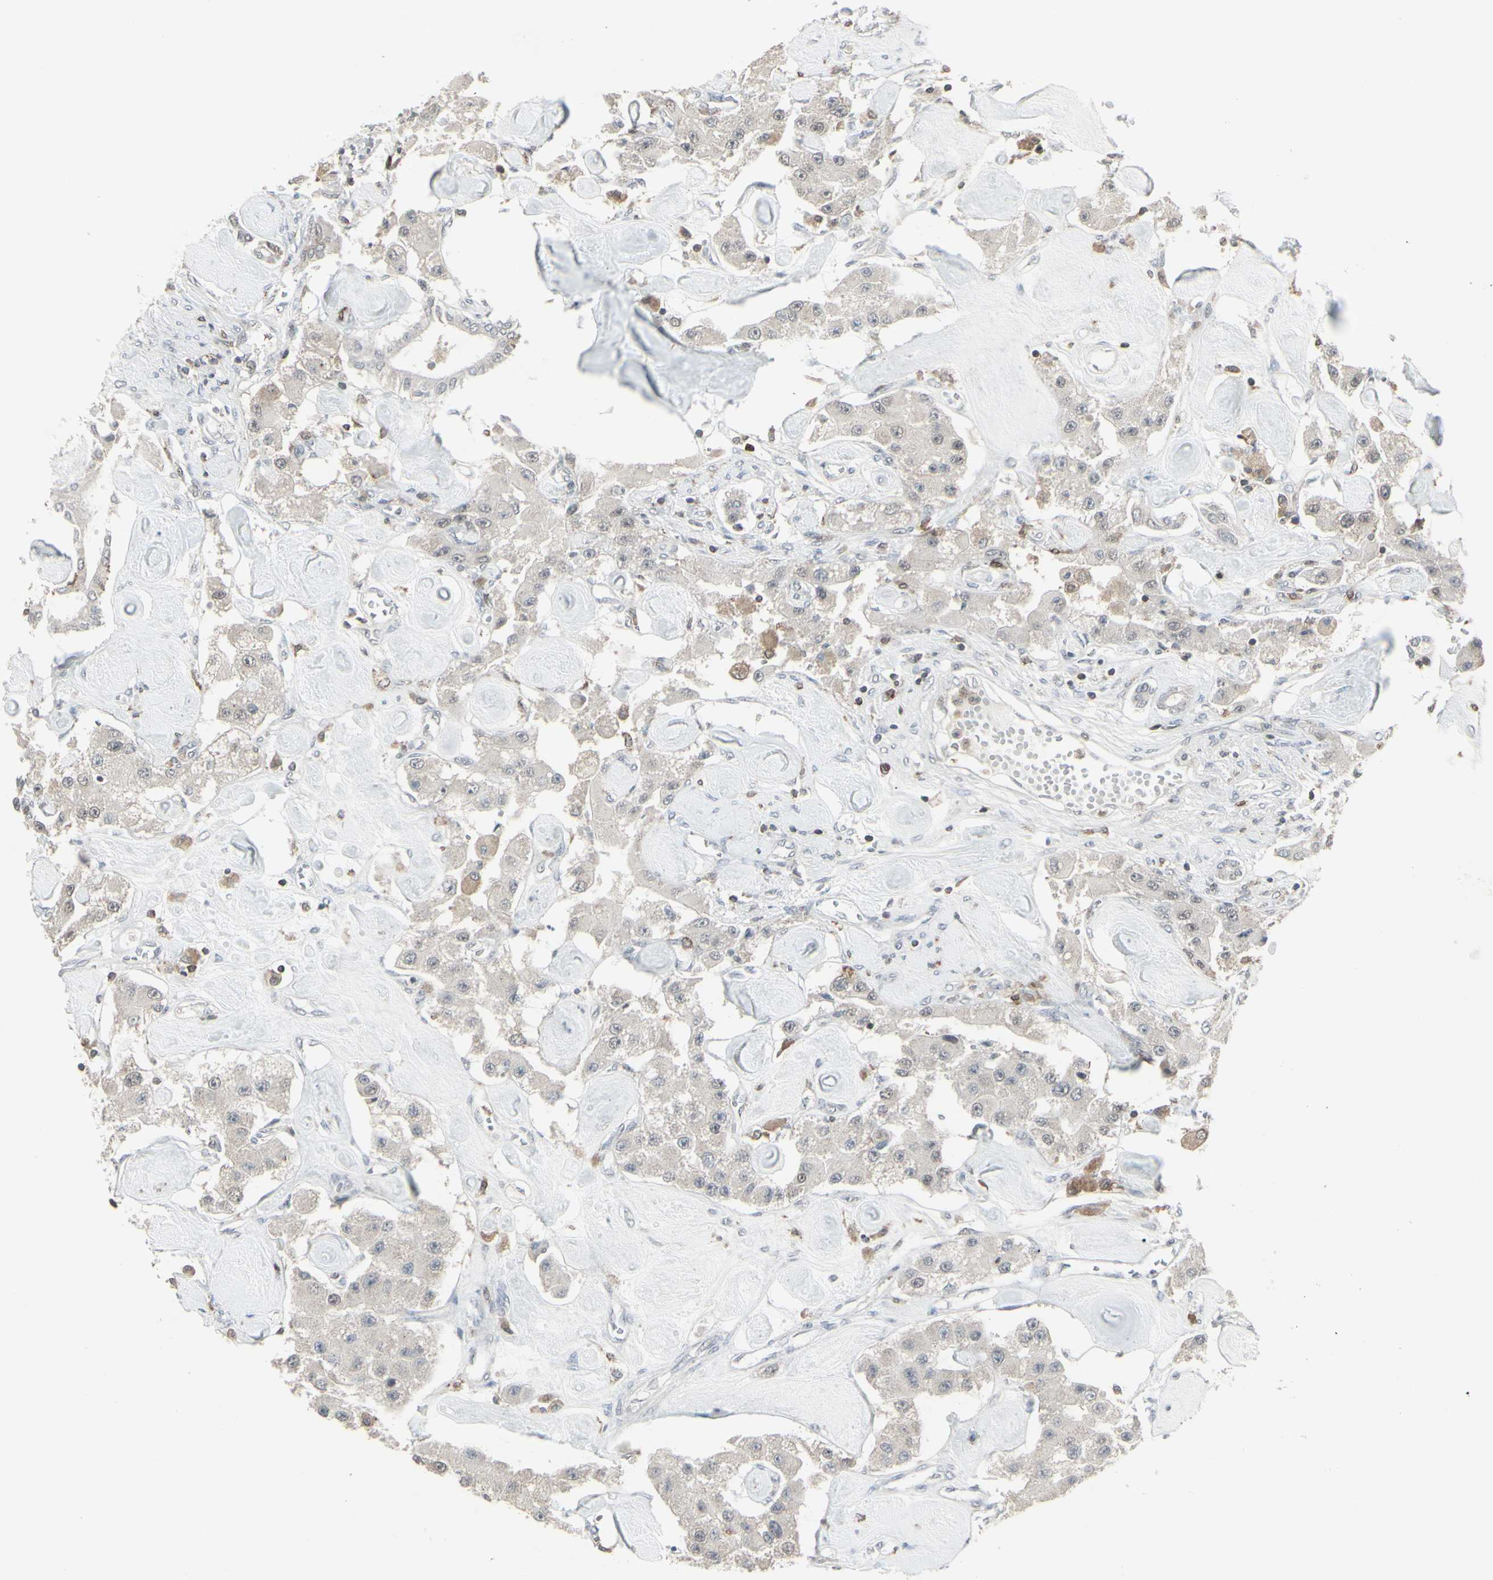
{"staining": {"intensity": "negative", "quantity": "none", "location": "none"}, "tissue": "carcinoid", "cell_type": "Tumor cells", "image_type": "cancer", "snomed": [{"axis": "morphology", "description": "Carcinoid, malignant, NOS"}, {"axis": "topography", "description": "Pancreas"}], "caption": "Carcinoid stained for a protein using IHC reveals no expression tumor cells.", "gene": "SAMSN1", "patient": {"sex": "male", "age": 41}}